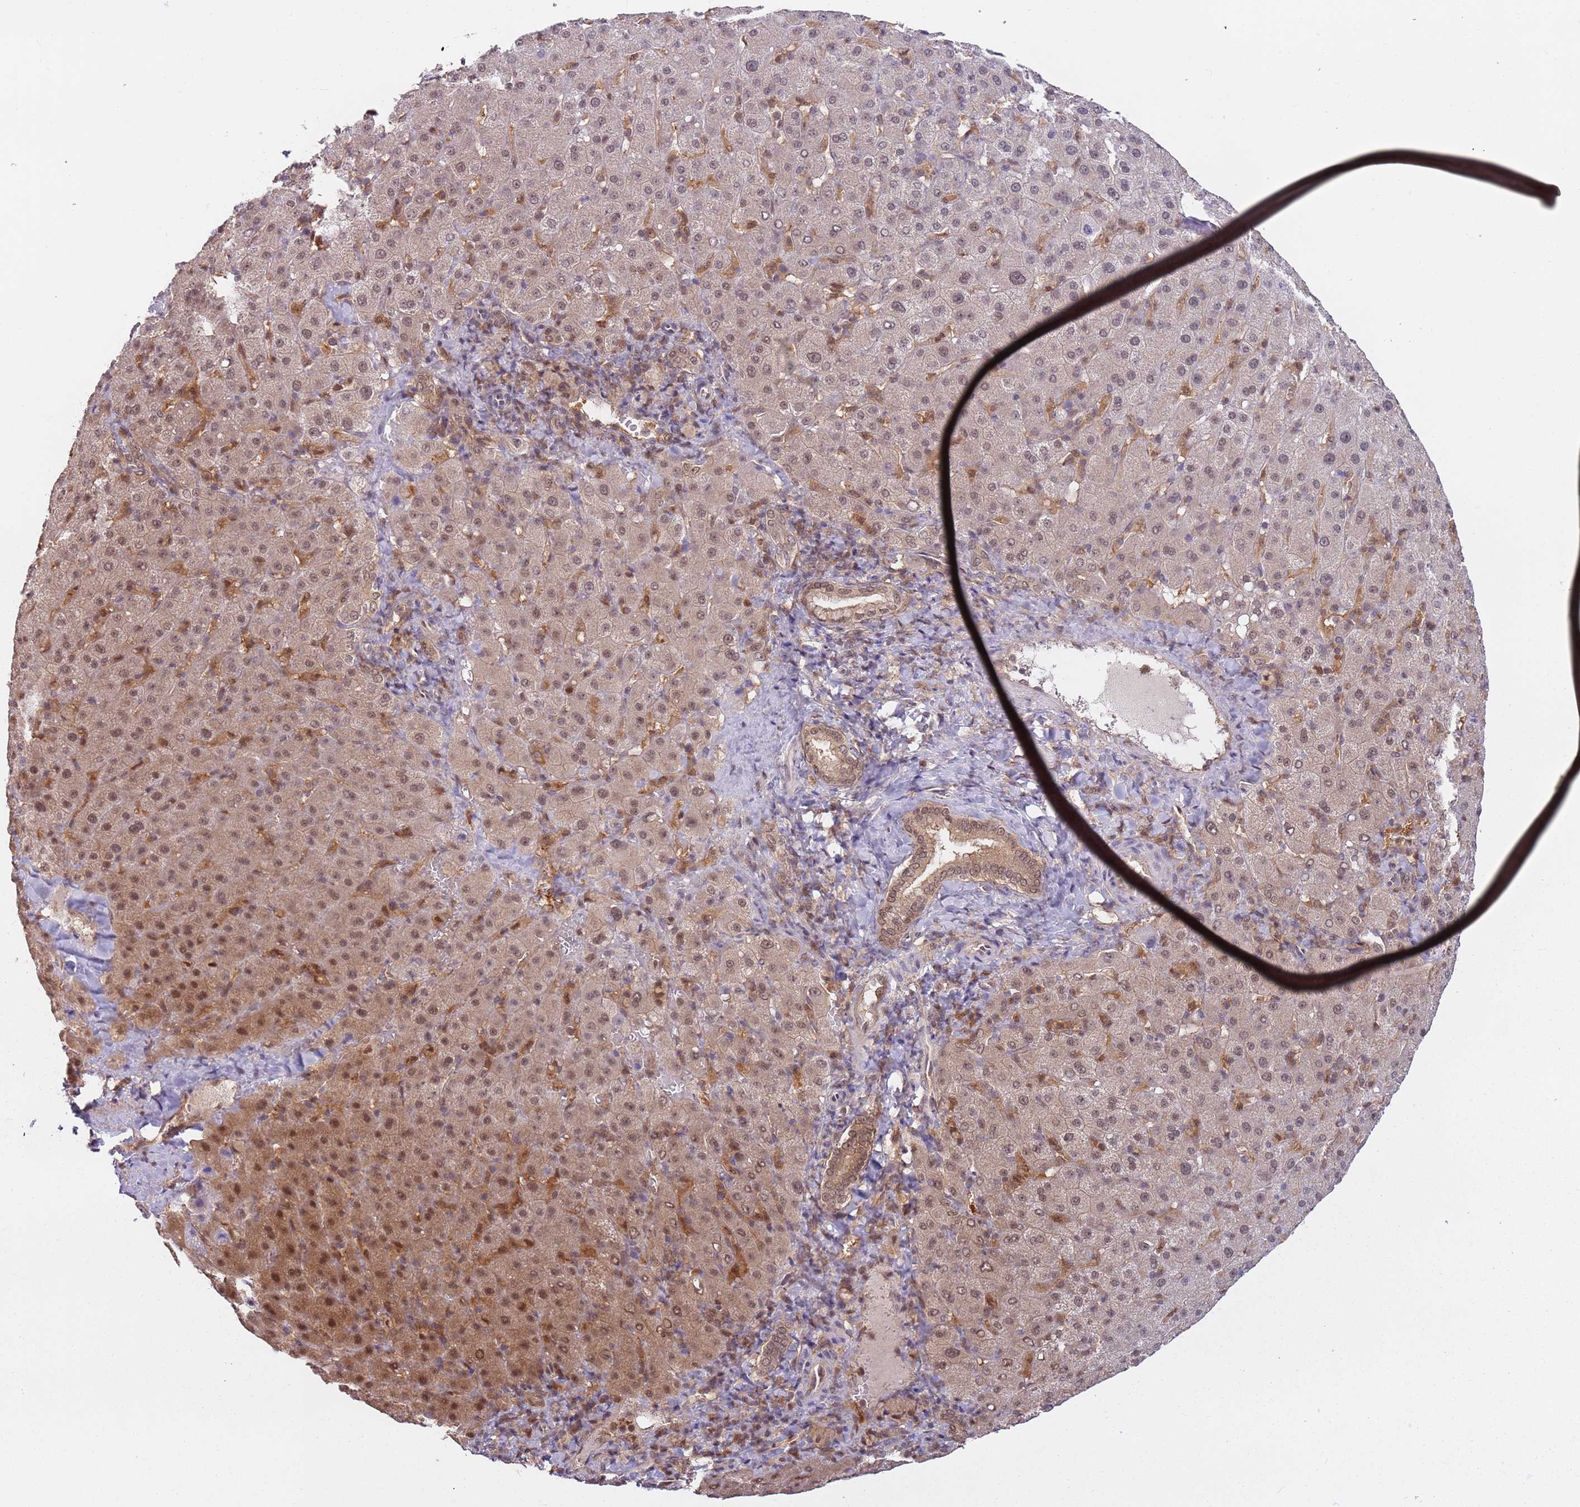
{"staining": {"intensity": "moderate", "quantity": "25%-75%", "location": "cytoplasmic/membranous,nuclear"}, "tissue": "liver cancer", "cell_type": "Tumor cells", "image_type": "cancer", "snomed": [{"axis": "morphology", "description": "Carcinoma, Hepatocellular, NOS"}, {"axis": "topography", "description": "Liver"}], "caption": "The image exhibits a brown stain indicating the presence of a protein in the cytoplasmic/membranous and nuclear of tumor cells in liver cancer (hepatocellular carcinoma).", "gene": "PGLS", "patient": {"sex": "female", "age": 58}}